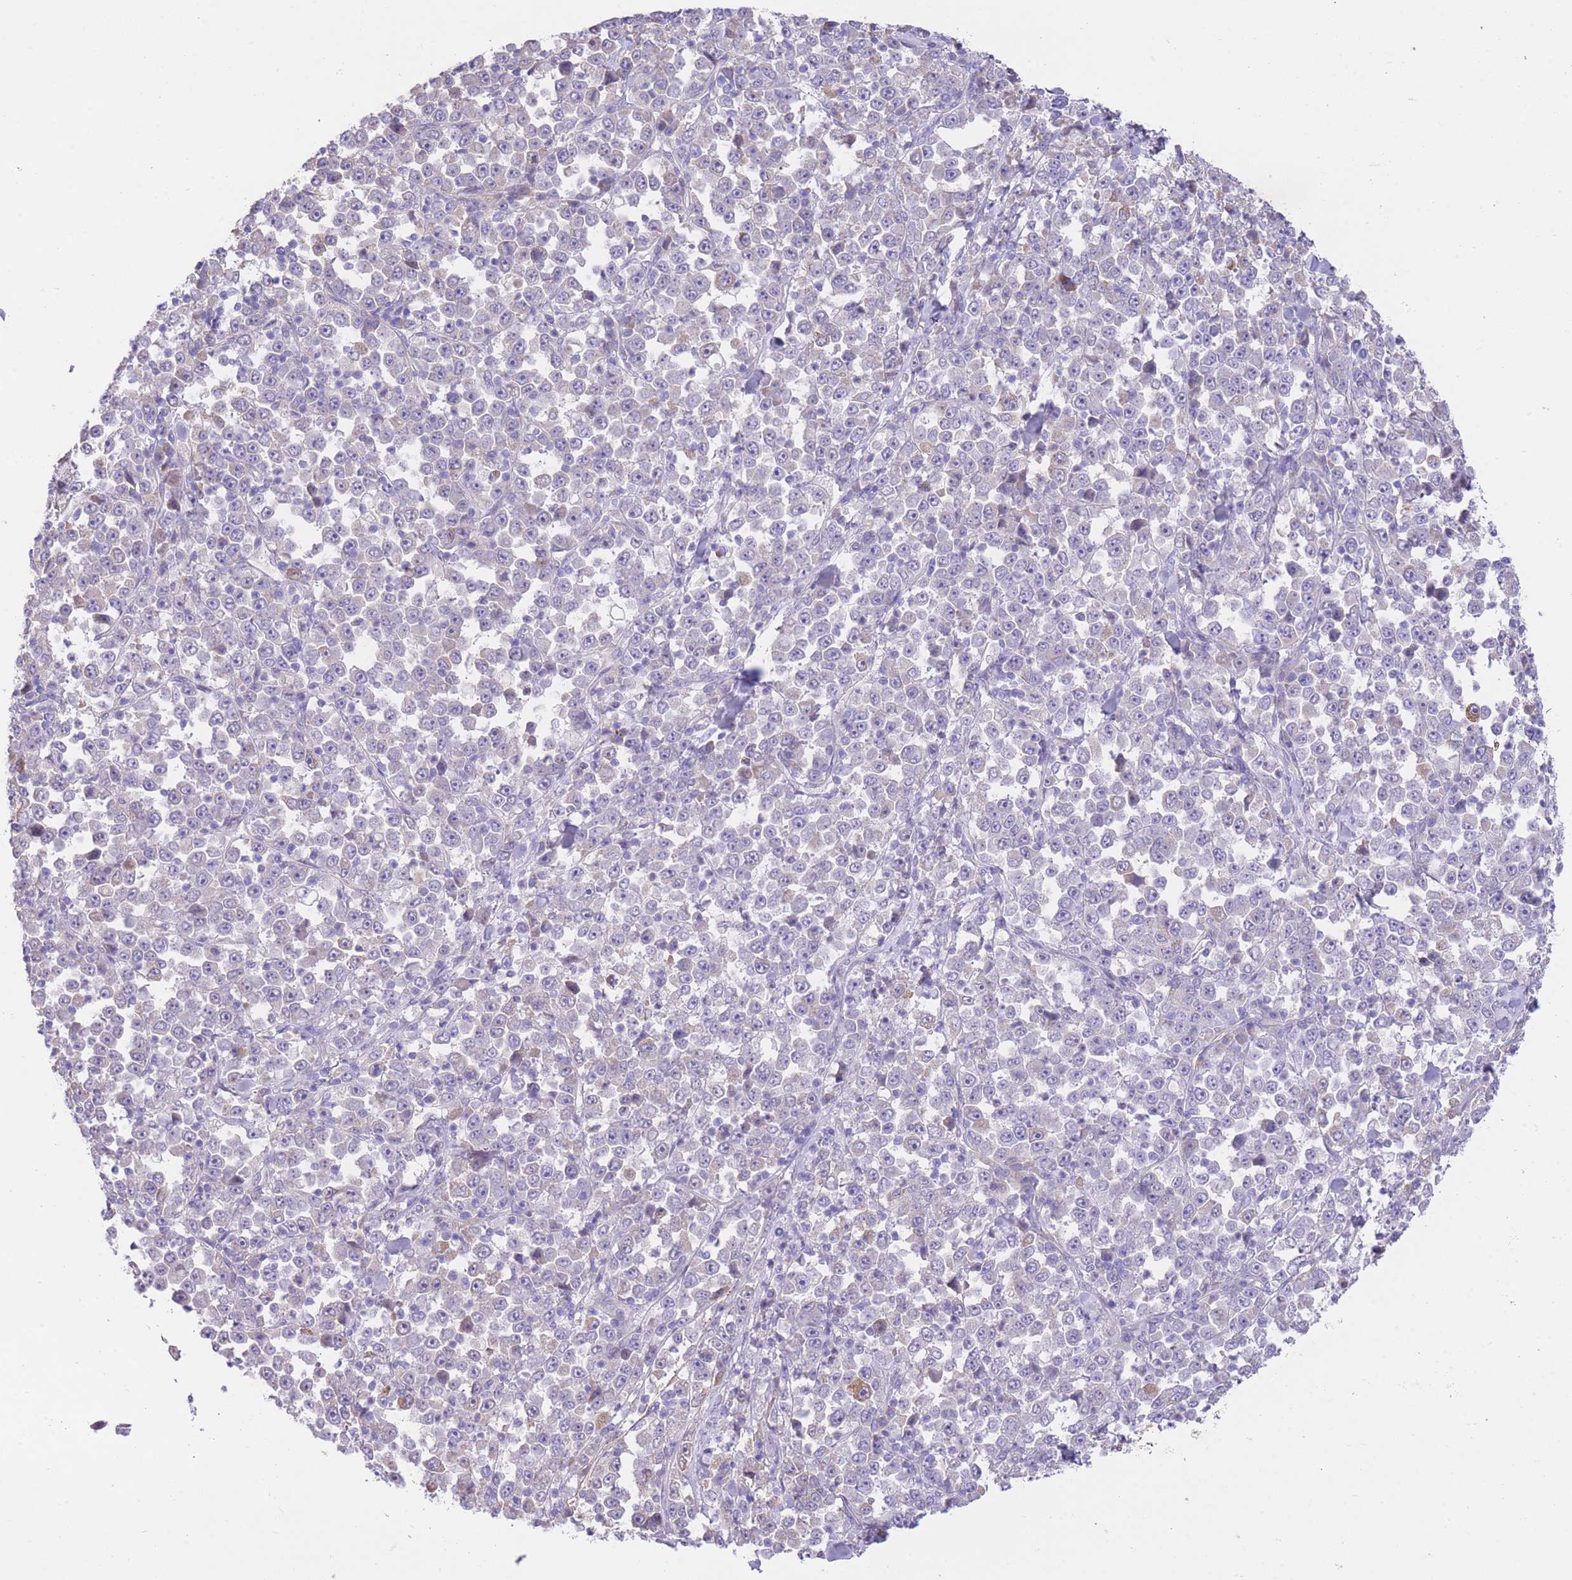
{"staining": {"intensity": "negative", "quantity": "none", "location": "none"}, "tissue": "stomach cancer", "cell_type": "Tumor cells", "image_type": "cancer", "snomed": [{"axis": "morphology", "description": "Normal tissue, NOS"}, {"axis": "morphology", "description": "Adenocarcinoma, NOS"}, {"axis": "topography", "description": "Stomach, upper"}, {"axis": "topography", "description": "Stomach"}], "caption": "High power microscopy photomicrograph of an immunohistochemistry (IHC) micrograph of stomach cancer, revealing no significant positivity in tumor cells.", "gene": "PGM1", "patient": {"sex": "male", "age": 59}}